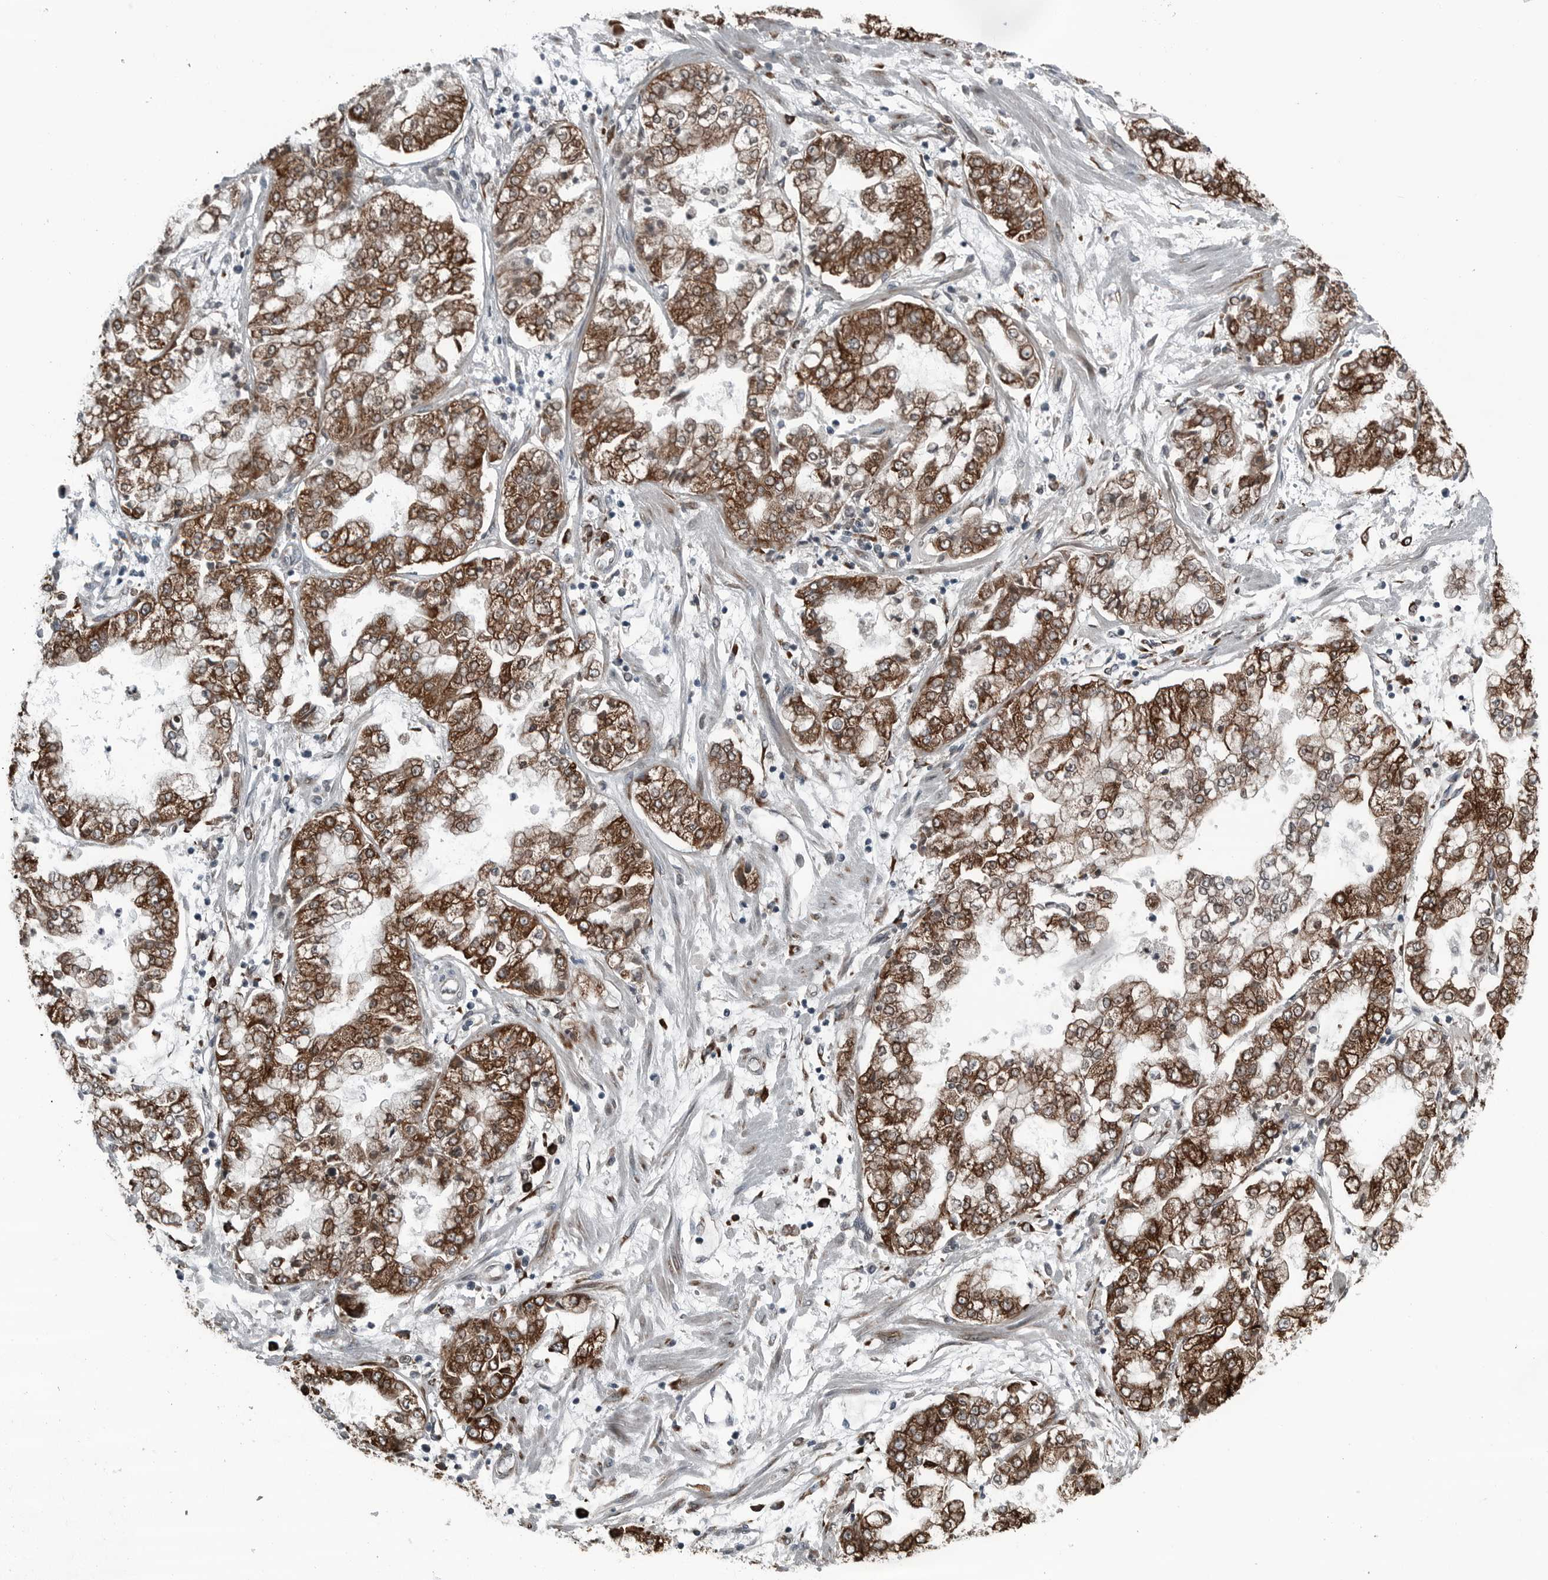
{"staining": {"intensity": "strong", "quantity": ">75%", "location": "cytoplasmic/membranous"}, "tissue": "stomach cancer", "cell_type": "Tumor cells", "image_type": "cancer", "snomed": [{"axis": "morphology", "description": "Adenocarcinoma, NOS"}, {"axis": "topography", "description": "Stomach"}], "caption": "This is an image of IHC staining of stomach cancer (adenocarcinoma), which shows strong positivity in the cytoplasmic/membranous of tumor cells.", "gene": "CEP85", "patient": {"sex": "male", "age": 76}}